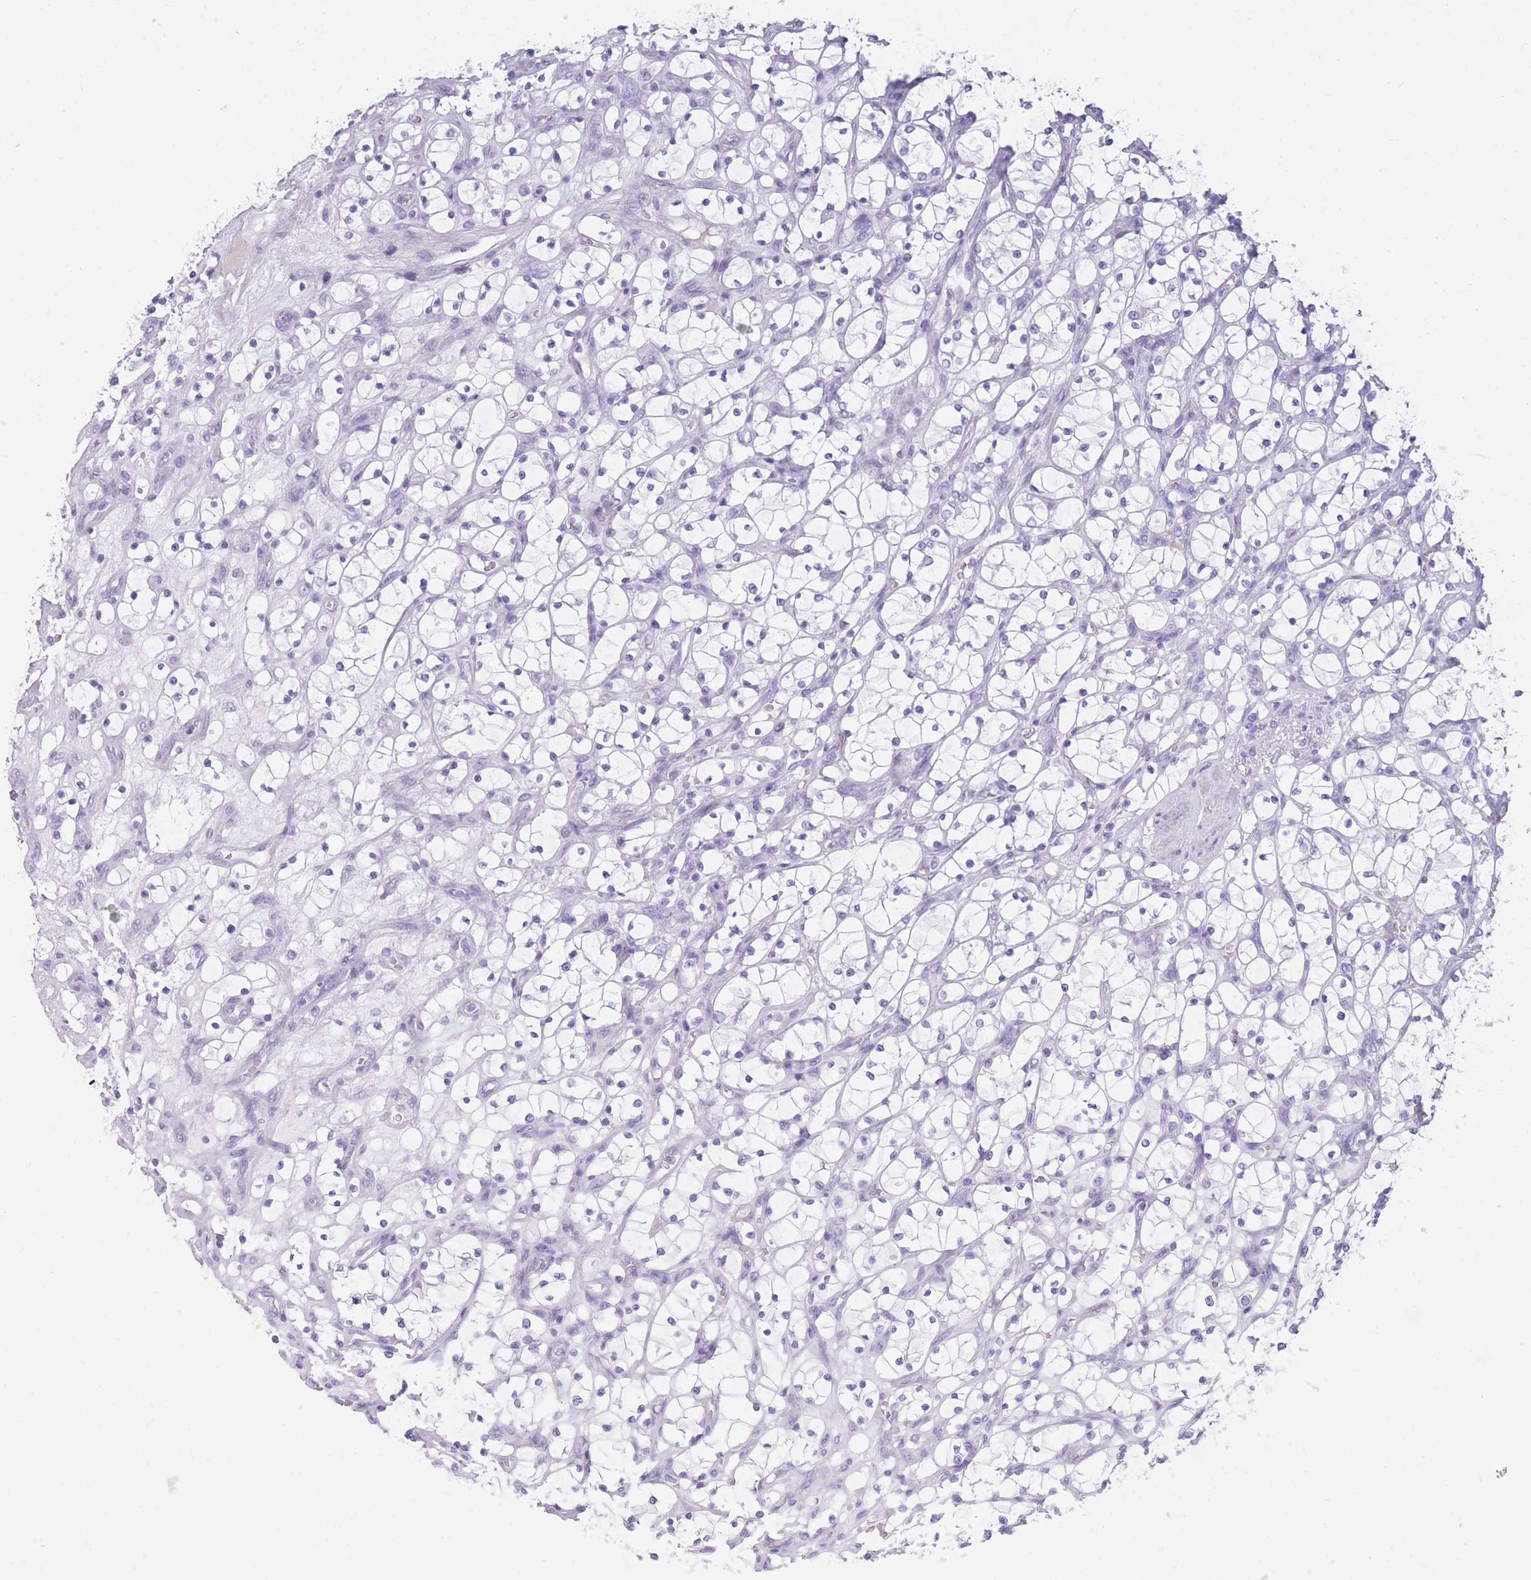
{"staining": {"intensity": "negative", "quantity": "none", "location": "none"}, "tissue": "renal cancer", "cell_type": "Tumor cells", "image_type": "cancer", "snomed": [{"axis": "morphology", "description": "Adenocarcinoma, NOS"}, {"axis": "topography", "description": "Kidney"}], "caption": "IHC photomicrograph of renal cancer (adenocarcinoma) stained for a protein (brown), which demonstrates no expression in tumor cells. (Stains: DAB (3,3'-diaminobenzidine) immunohistochemistry with hematoxylin counter stain, Microscopy: brightfield microscopy at high magnification).", "gene": "TNFSF11", "patient": {"sex": "female", "age": 69}}